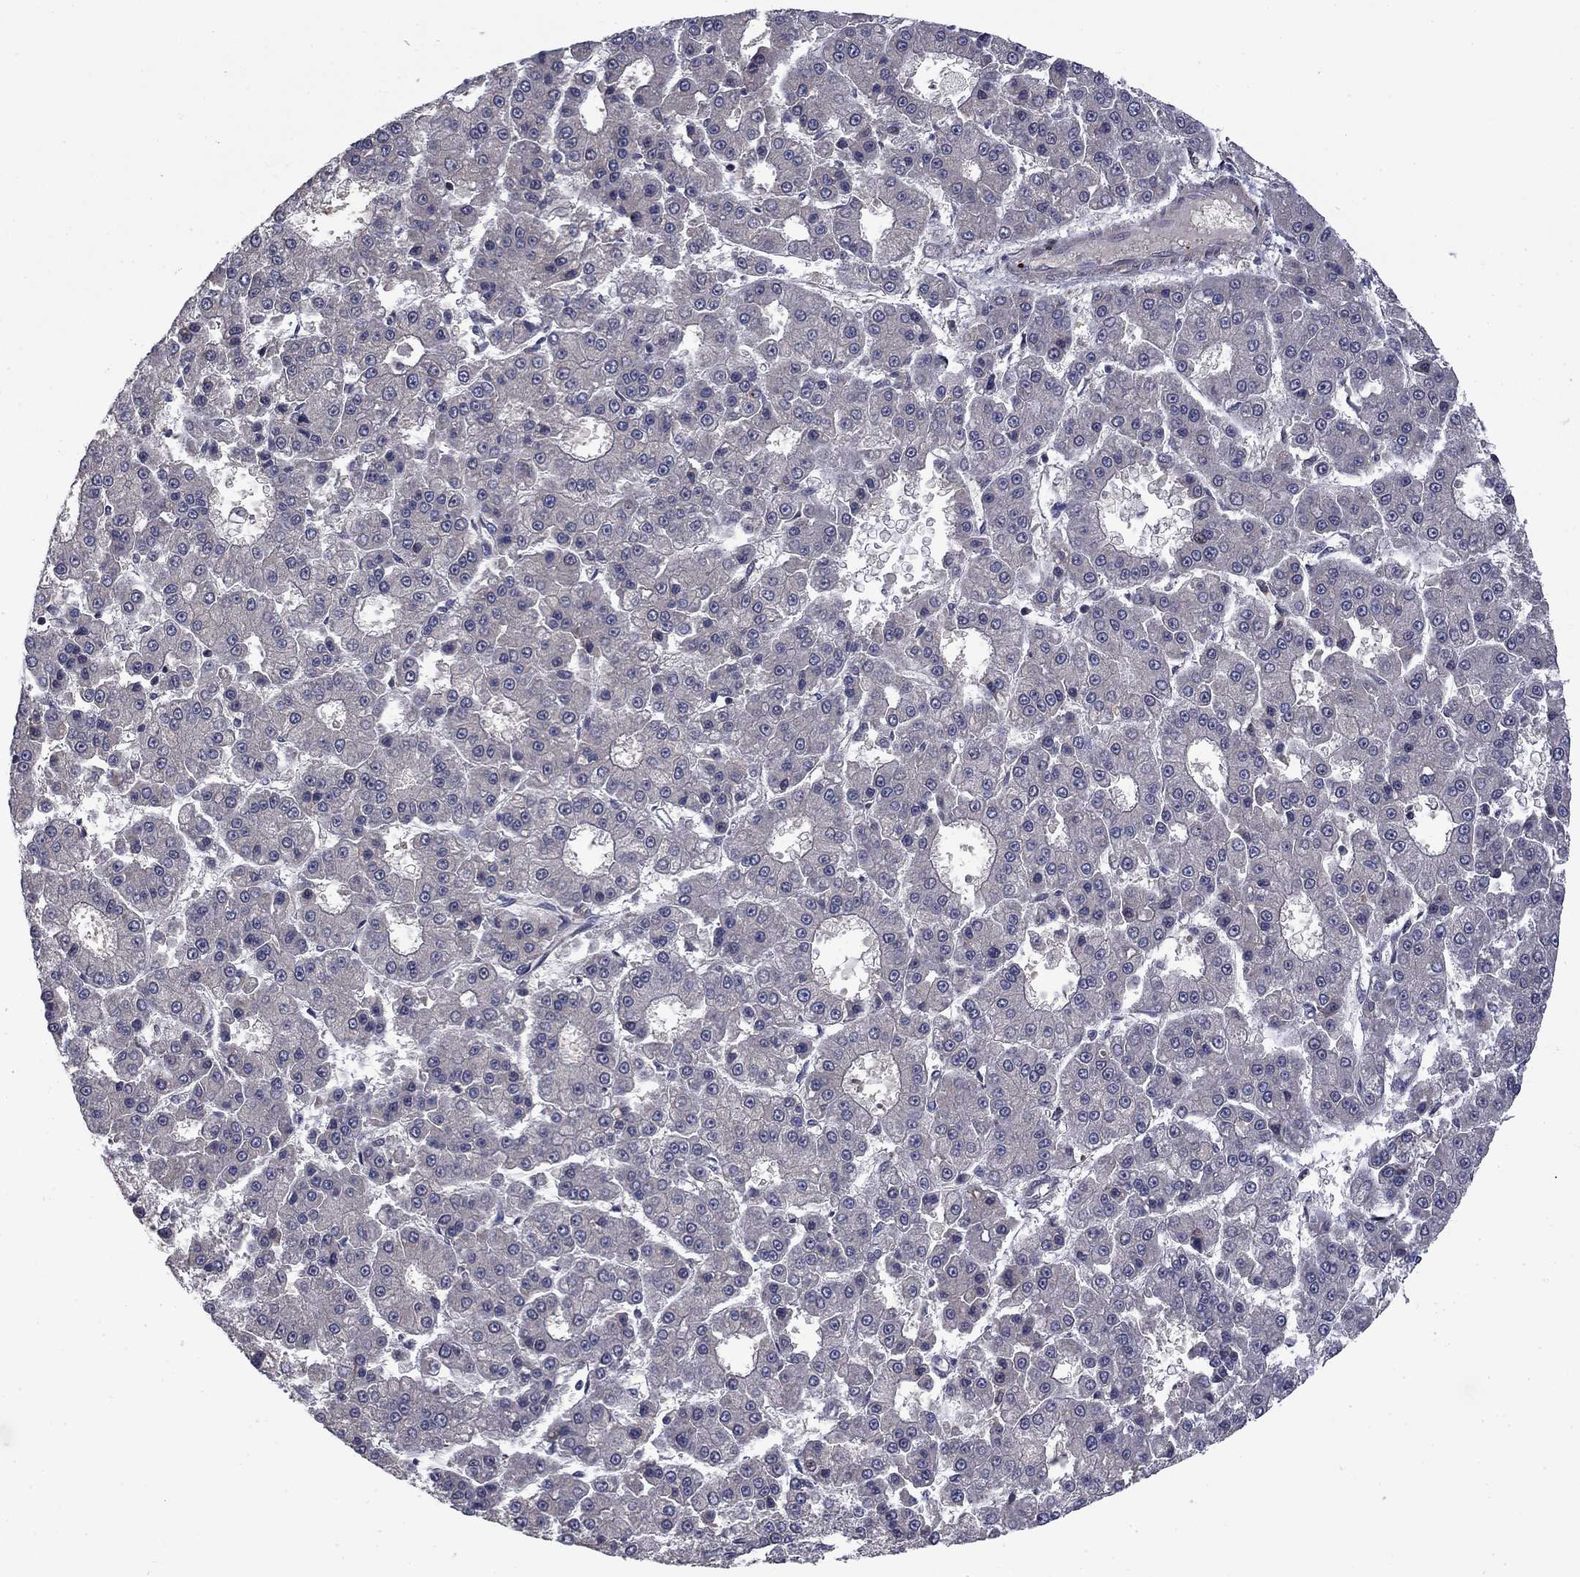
{"staining": {"intensity": "negative", "quantity": "none", "location": "none"}, "tissue": "liver cancer", "cell_type": "Tumor cells", "image_type": "cancer", "snomed": [{"axis": "morphology", "description": "Carcinoma, Hepatocellular, NOS"}, {"axis": "topography", "description": "Liver"}], "caption": "DAB (3,3'-diaminobenzidine) immunohistochemical staining of liver hepatocellular carcinoma demonstrates no significant staining in tumor cells.", "gene": "HDAC4", "patient": {"sex": "male", "age": 70}}